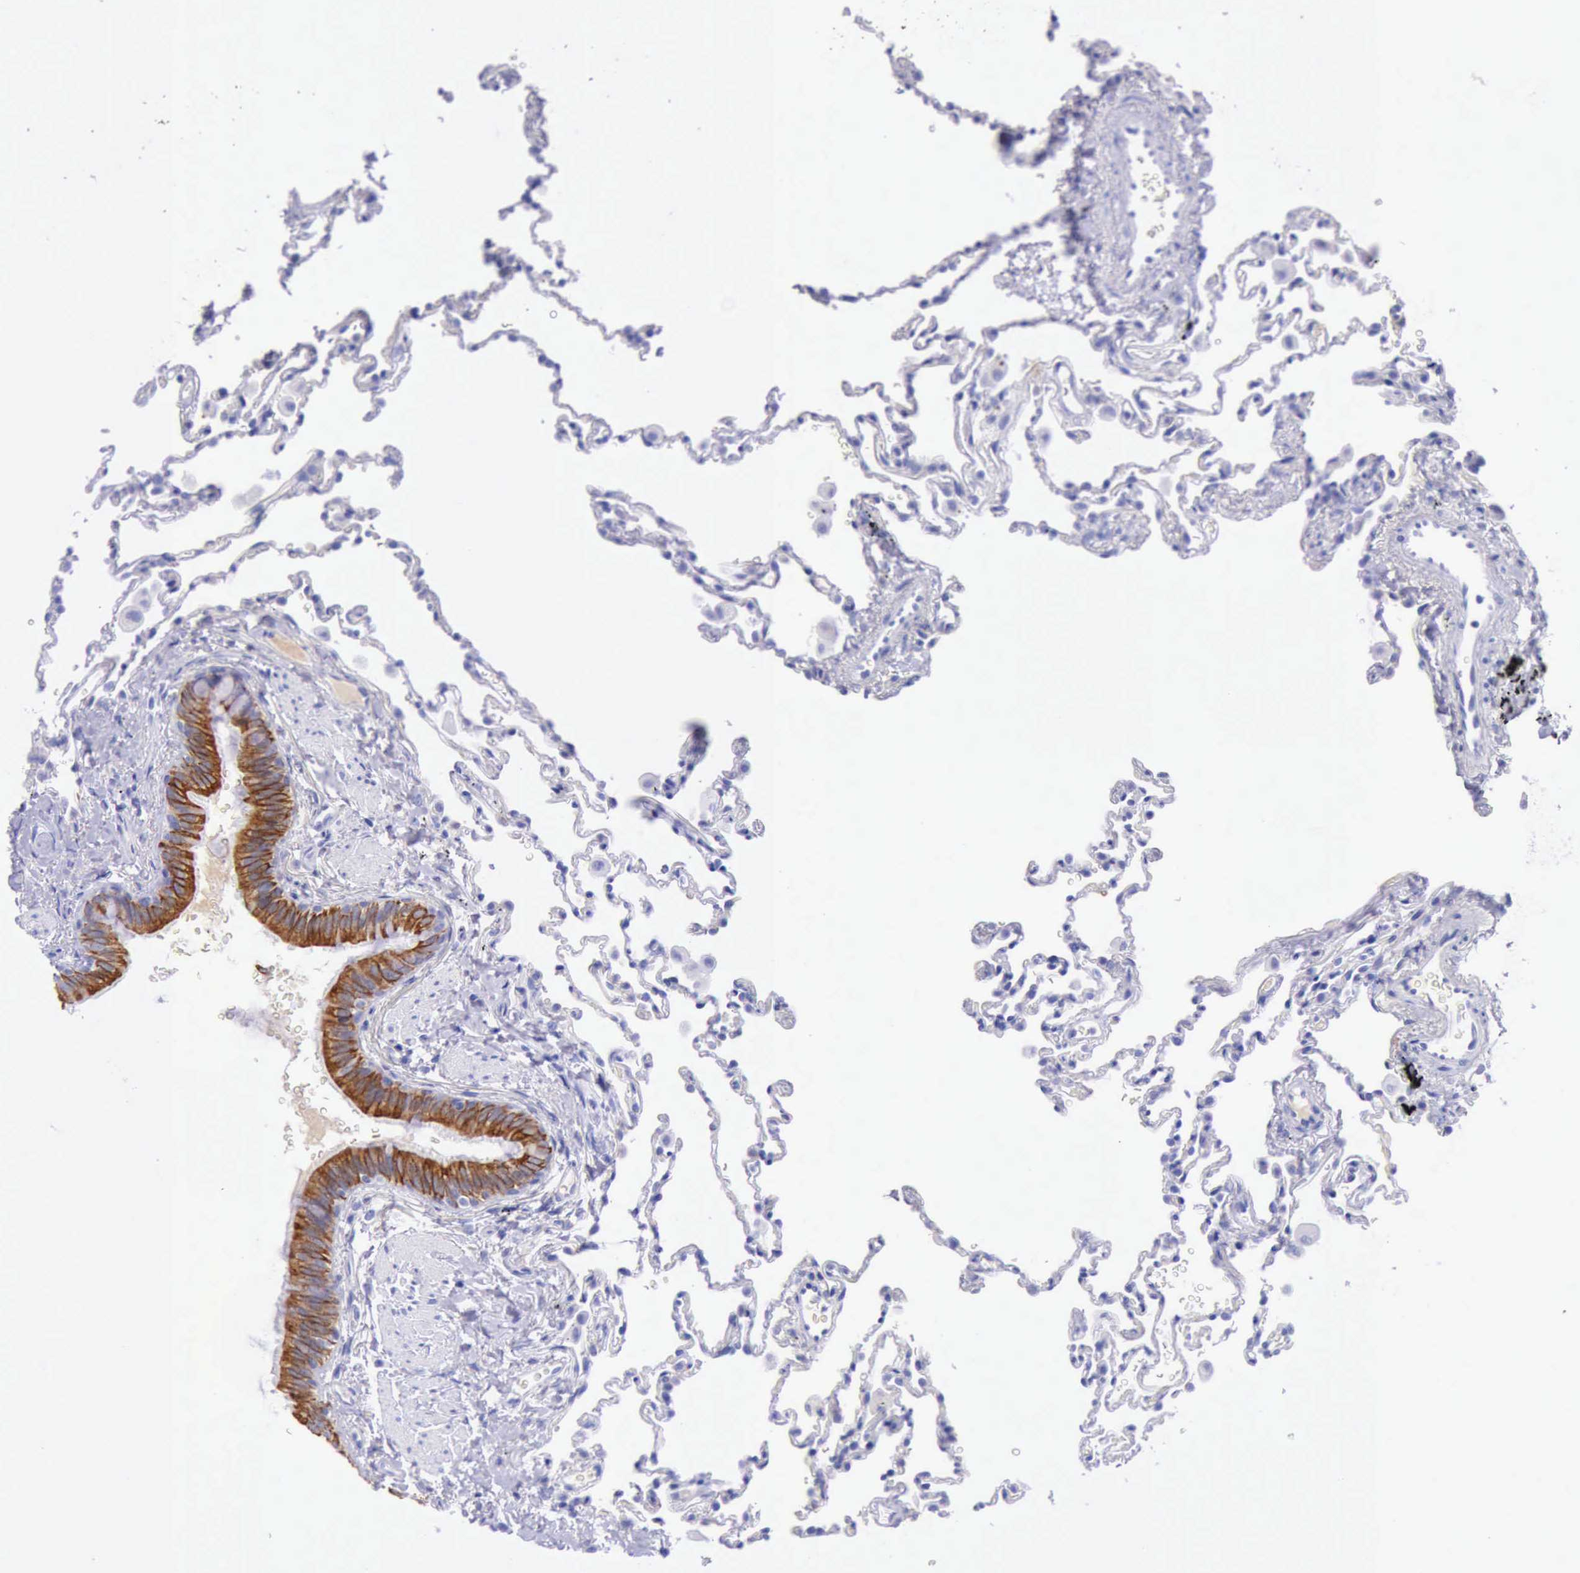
{"staining": {"intensity": "negative", "quantity": "none", "location": "none"}, "tissue": "lung", "cell_type": "Alveolar cells", "image_type": "normal", "snomed": [{"axis": "morphology", "description": "Normal tissue, NOS"}, {"axis": "topography", "description": "Lung"}], "caption": "IHC image of unremarkable lung: human lung stained with DAB (3,3'-diaminobenzidine) shows no significant protein expression in alveolar cells. (IHC, brightfield microscopy, high magnification).", "gene": "KRT8", "patient": {"sex": "male", "age": 59}}